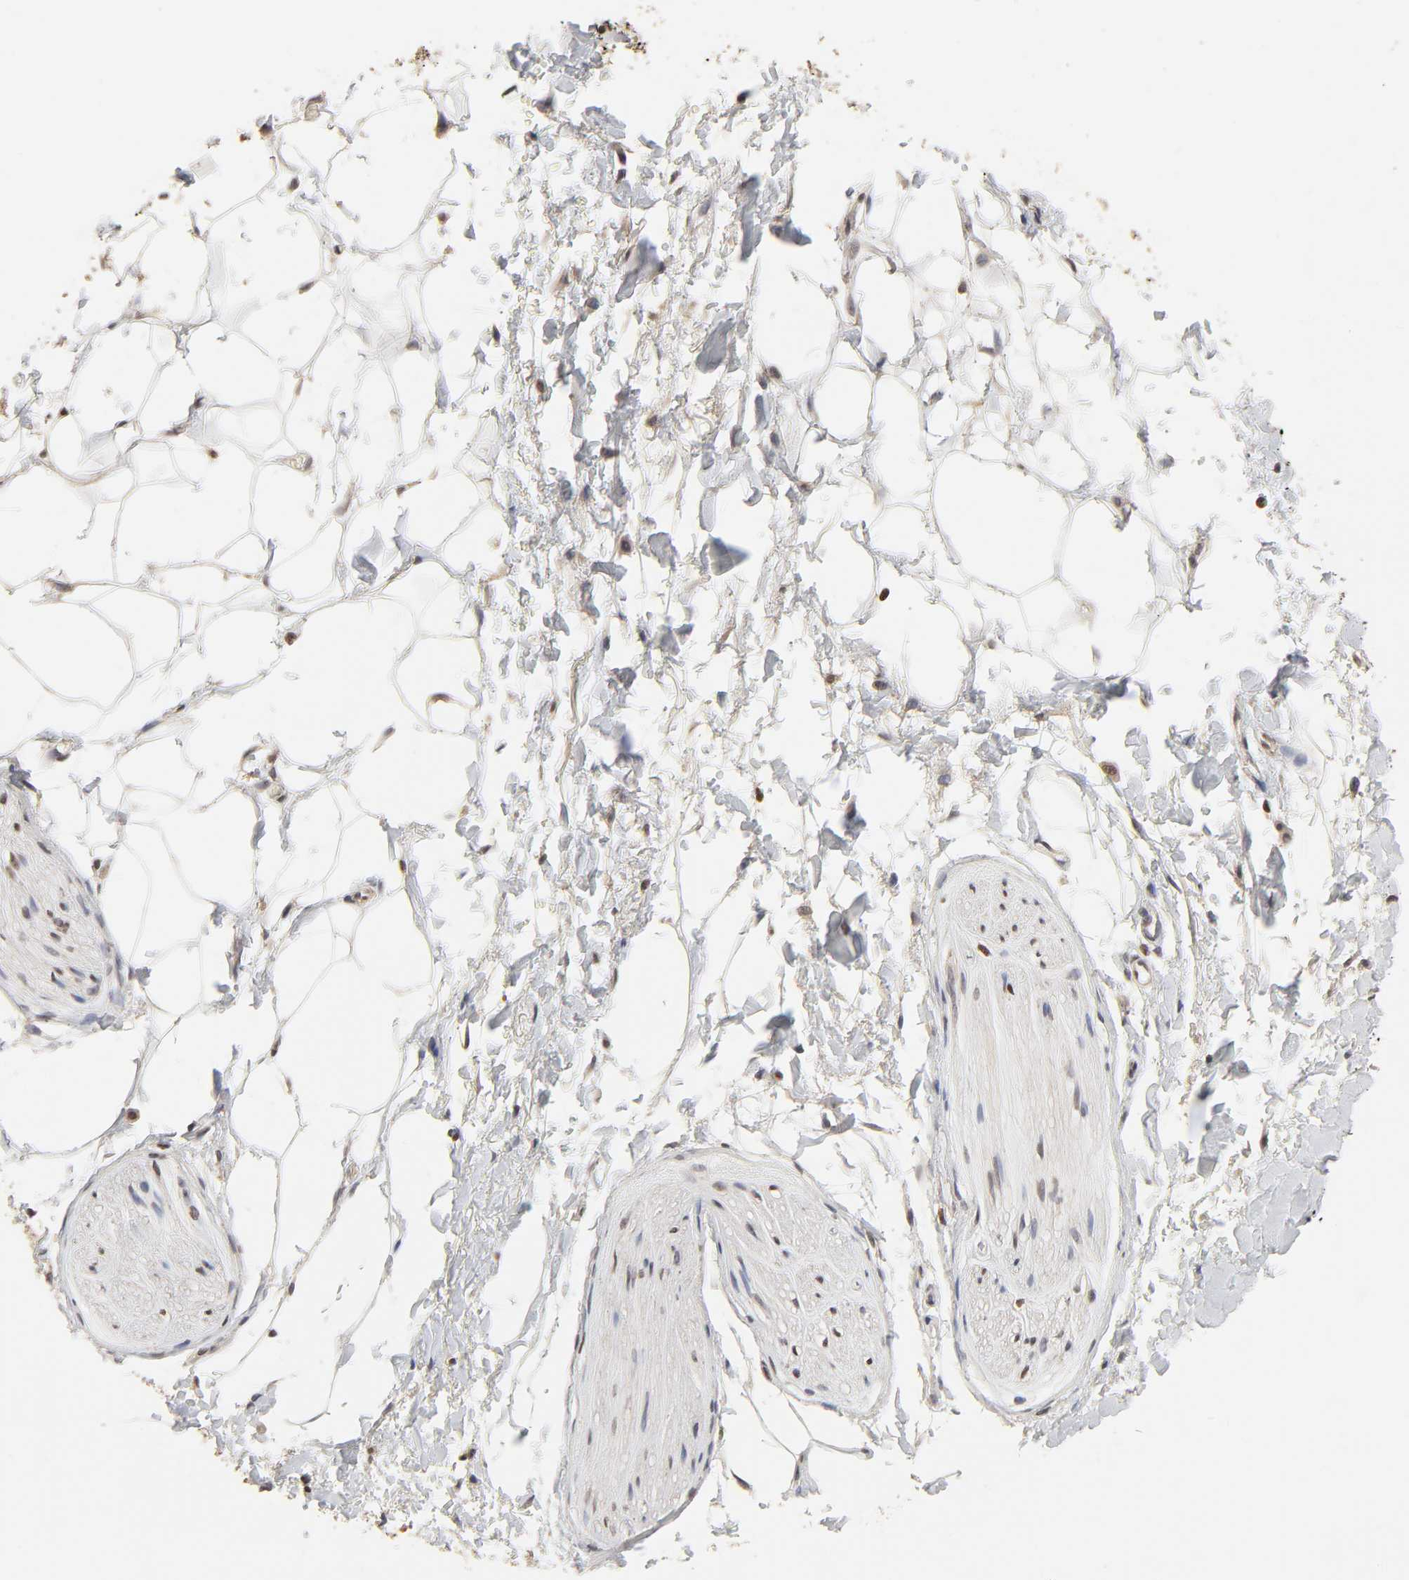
{"staining": {"intensity": "moderate", "quantity": ">75%", "location": "nuclear"}, "tissue": "adipose tissue", "cell_type": "Adipocytes", "image_type": "normal", "snomed": [{"axis": "morphology", "description": "Normal tissue, NOS"}, {"axis": "topography", "description": "Soft tissue"}, {"axis": "topography", "description": "Peripheral nerve tissue"}], "caption": "Adipocytes reveal moderate nuclear positivity in about >75% of cells in normal adipose tissue. The staining is performed using DAB brown chromogen to label protein expression. The nuclei are counter-stained blue using hematoxylin.", "gene": "ZNF473", "patient": {"sex": "female", "age": 71}}